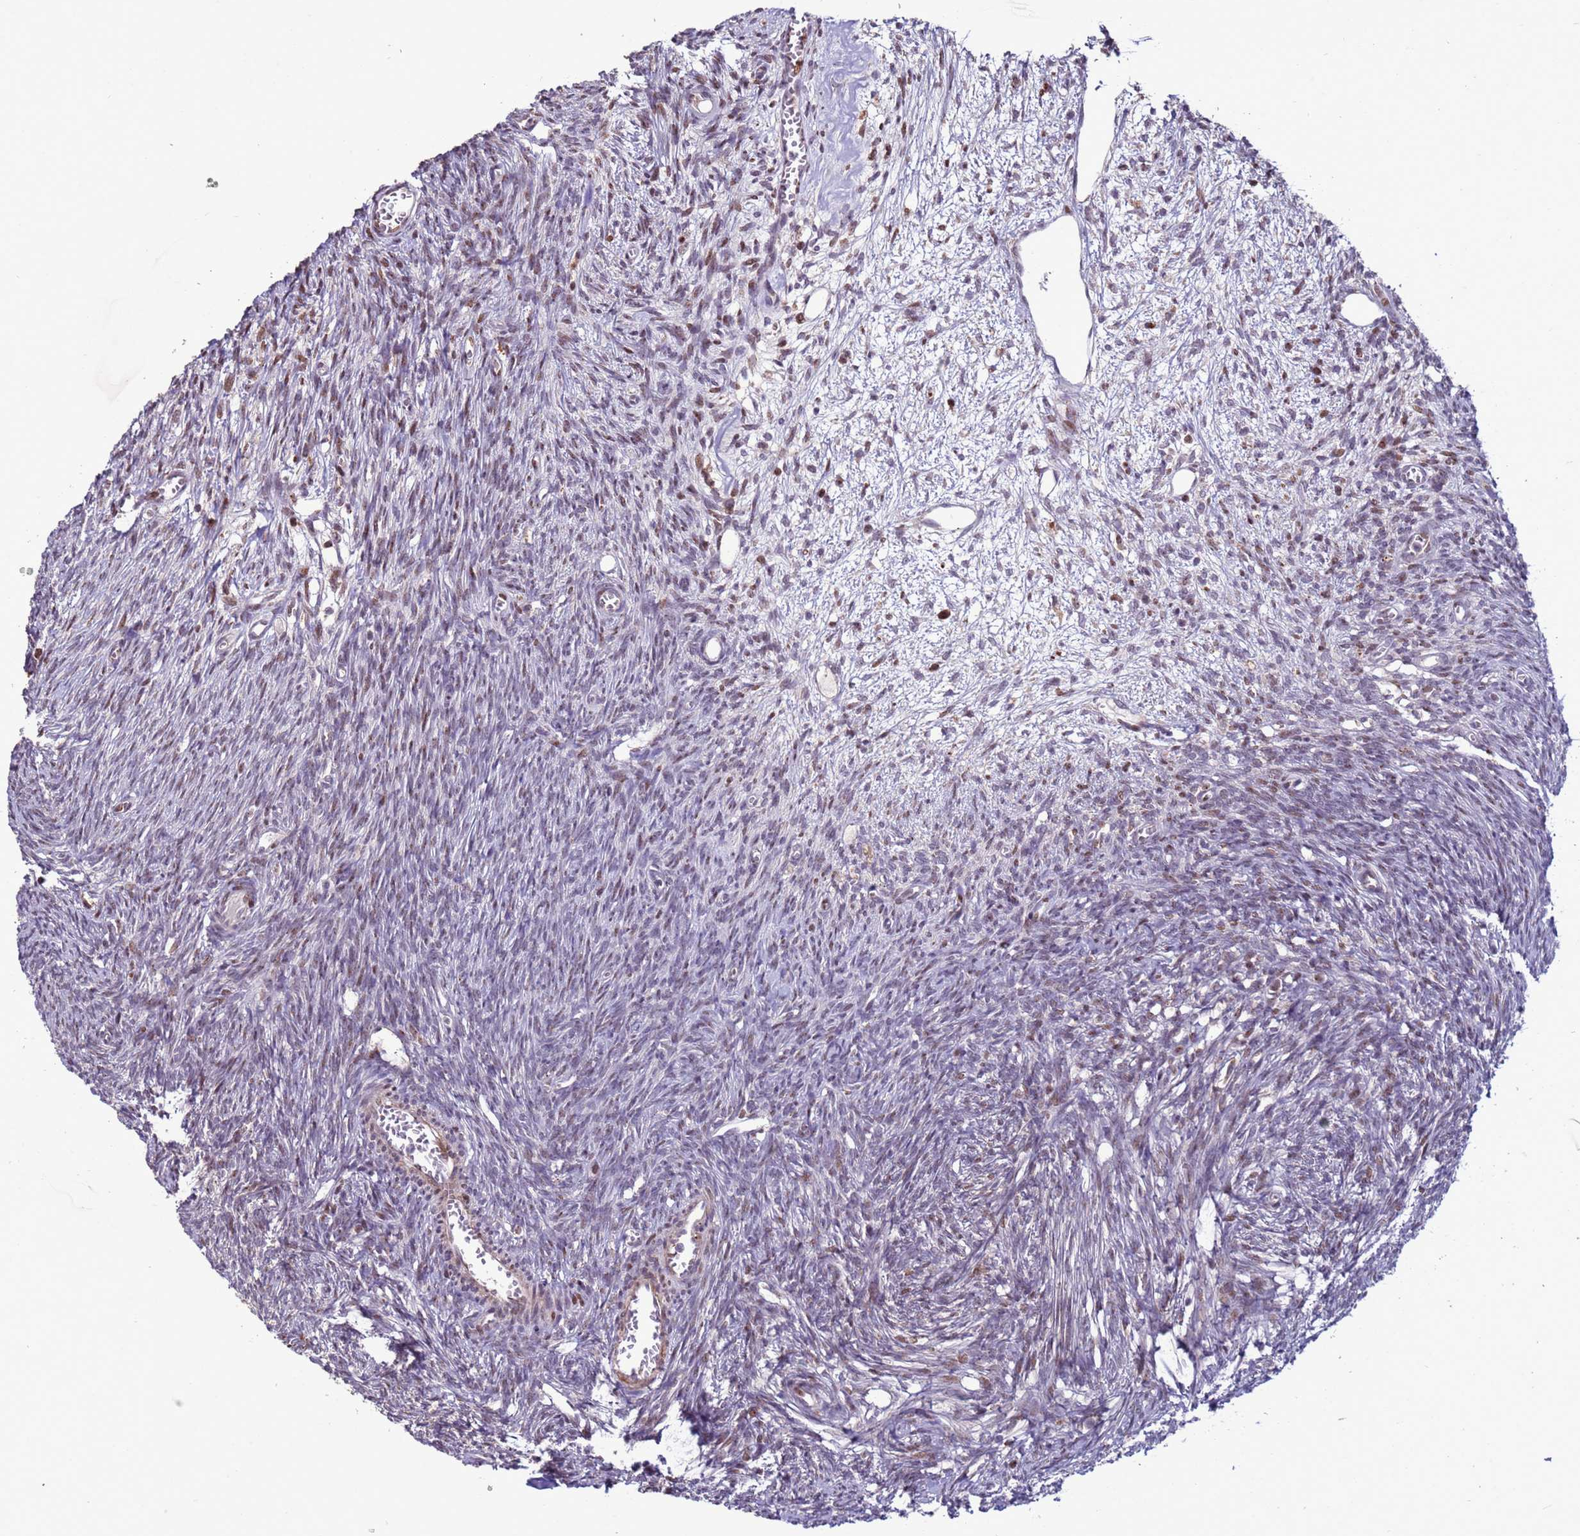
{"staining": {"intensity": "moderate", "quantity": "<25%", "location": "cytoplasmic/membranous"}, "tissue": "ovary", "cell_type": "Follicle cells", "image_type": "normal", "snomed": [{"axis": "morphology", "description": "Normal tissue, NOS"}, {"axis": "topography", "description": "Ovary"}], "caption": "A brown stain shows moderate cytoplasmic/membranous staining of a protein in follicle cells of benign ovary.", "gene": "HGH1", "patient": {"sex": "female", "age": 44}}